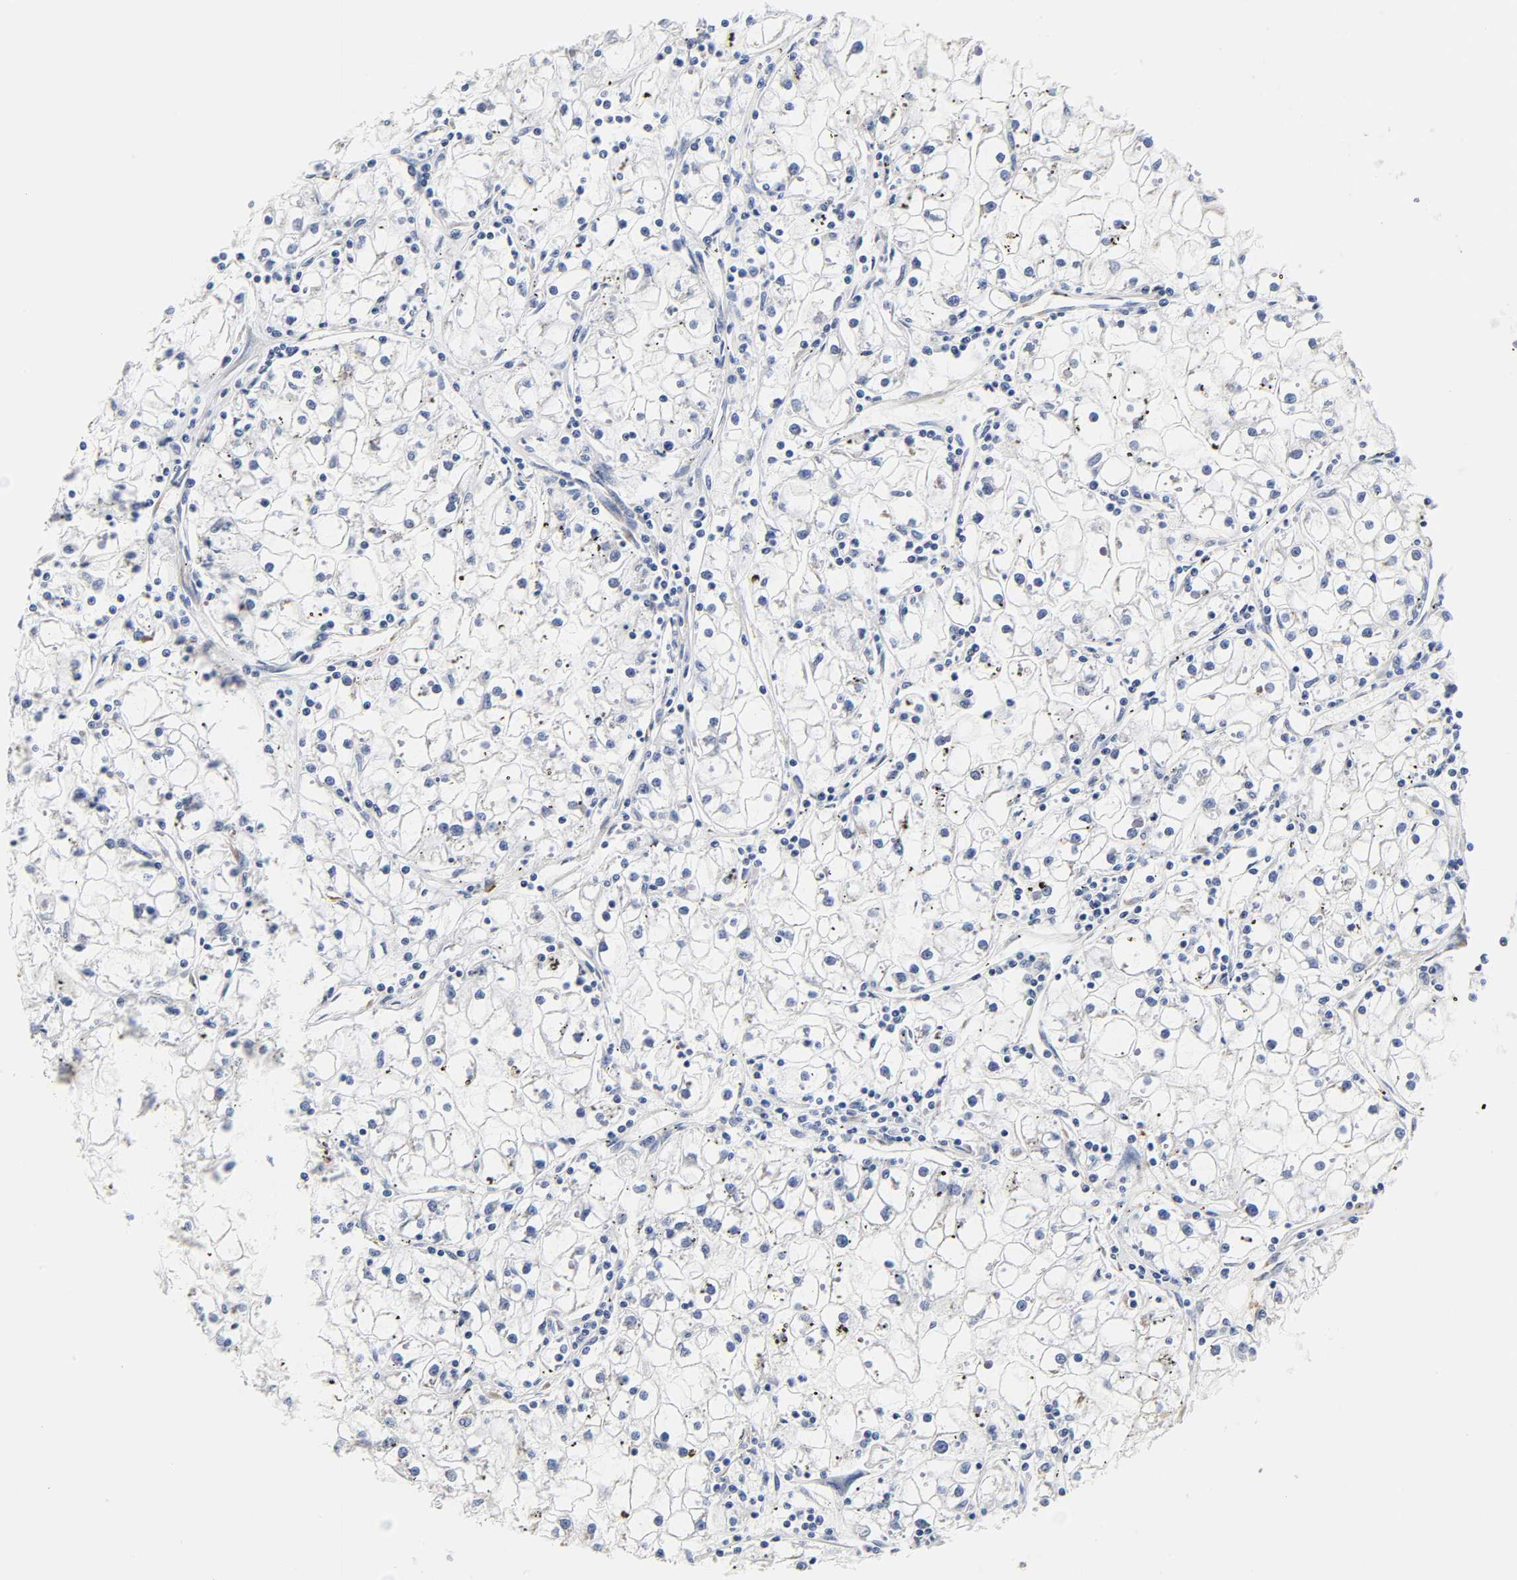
{"staining": {"intensity": "negative", "quantity": "none", "location": "none"}, "tissue": "renal cancer", "cell_type": "Tumor cells", "image_type": "cancer", "snomed": [{"axis": "morphology", "description": "Adenocarcinoma, NOS"}, {"axis": "topography", "description": "Kidney"}], "caption": "There is no significant expression in tumor cells of adenocarcinoma (renal).", "gene": "REL", "patient": {"sex": "male", "age": 56}}